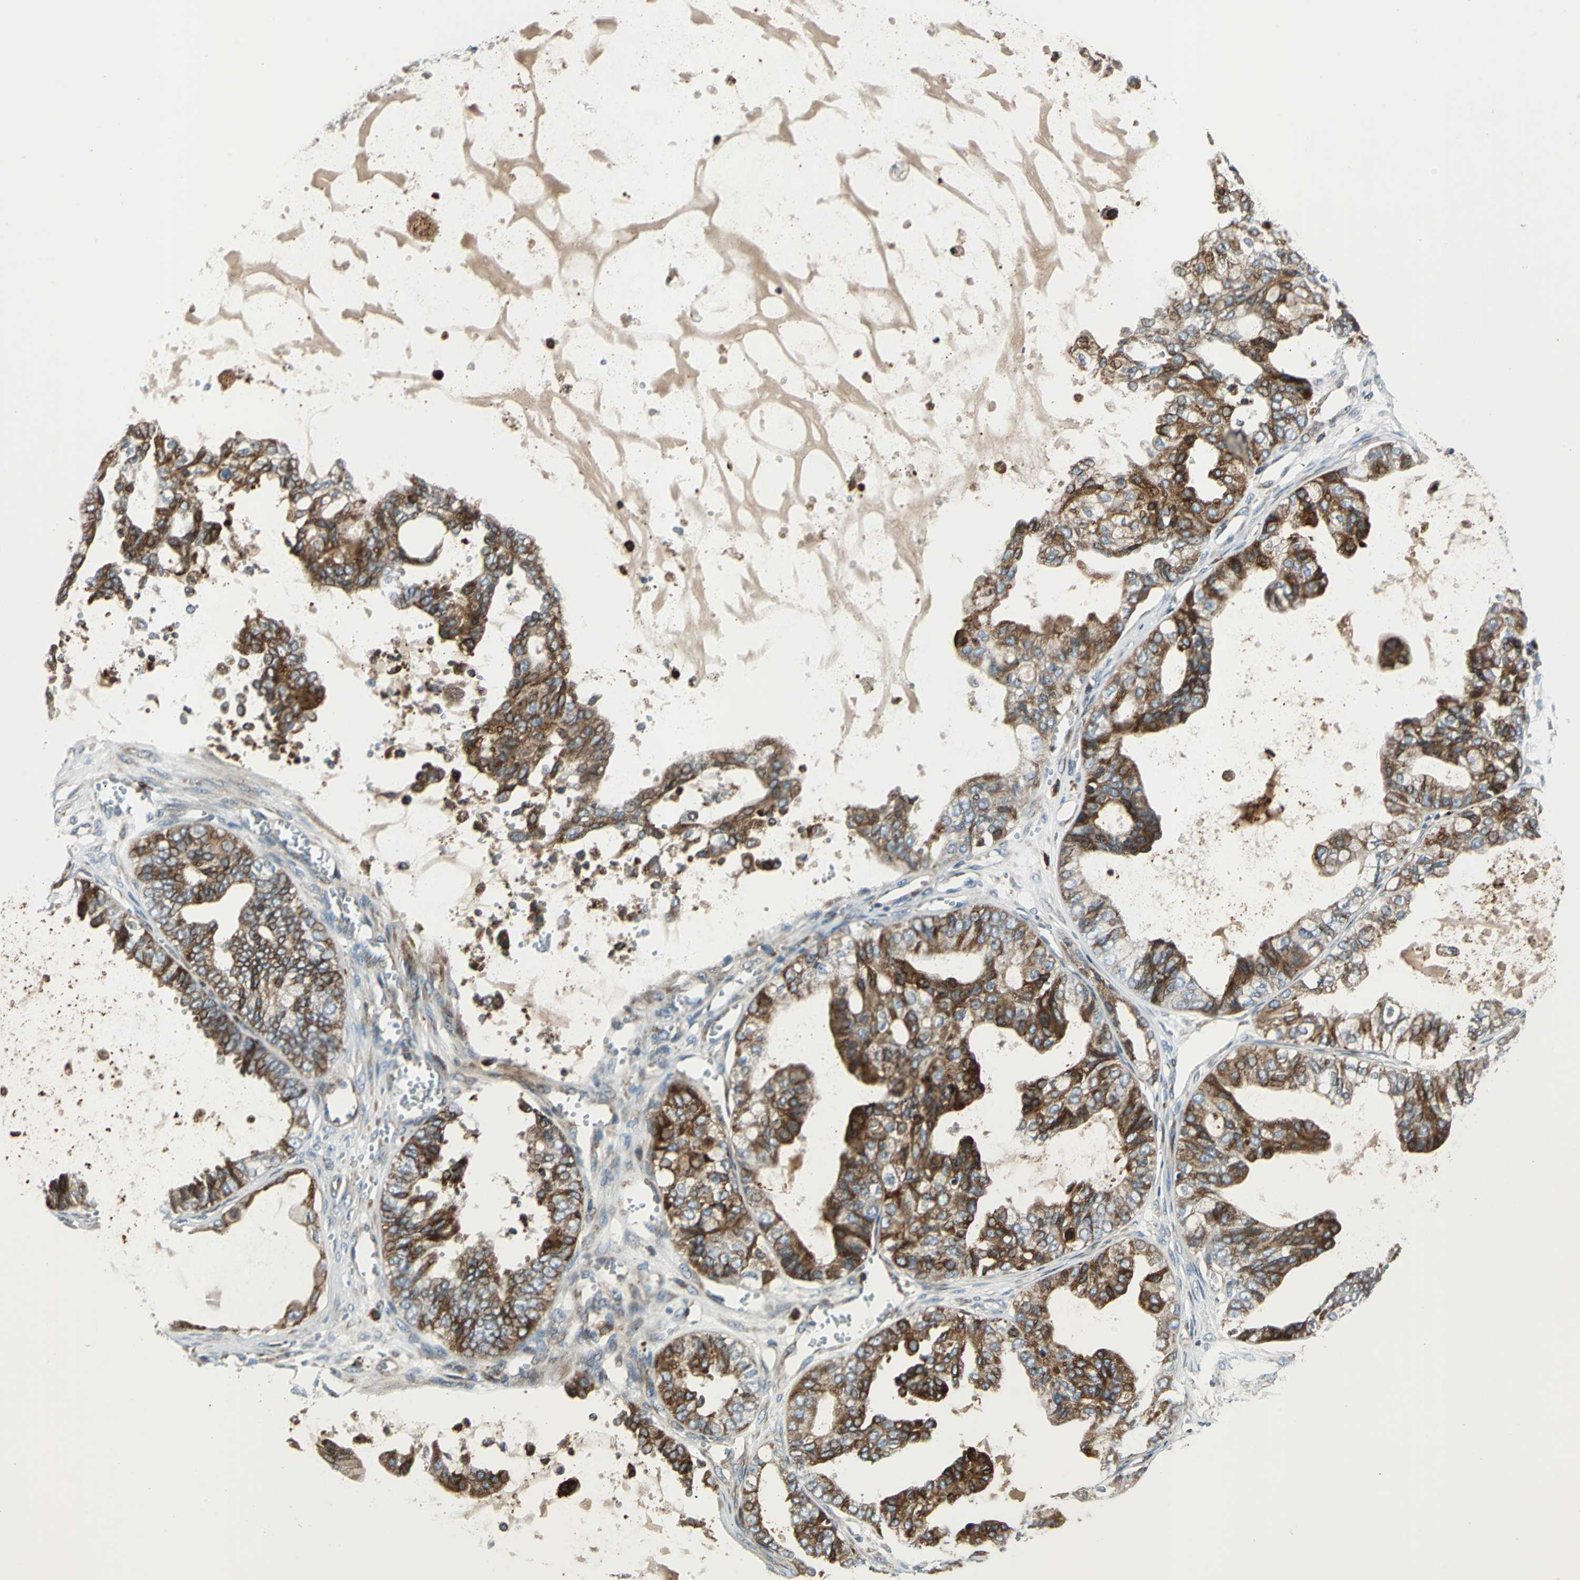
{"staining": {"intensity": "strong", "quantity": ">75%", "location": "cytoplasmic/membranous"}, "tissue": "ovarian cancer", "cell_type": "Tumor cells", "image_type": "cancer", "snomed": [{"axis": "morphology", "description": "Carcinoma, NOS"}, {"axis": "morphology", "description": "Carcinoma, endometroid"}, {"axis": "topography", "description": "Ovary"}], "caption": "Approximately >75% of tumor cells in ovarian cancer (endometroid carcinoma) reveal strong cytoplasmic/membranous protein staining as visualized by brown immunohistochemical staining.", "gene": "HTATIP2", "patient": {"sex": "female", "age": 50}}